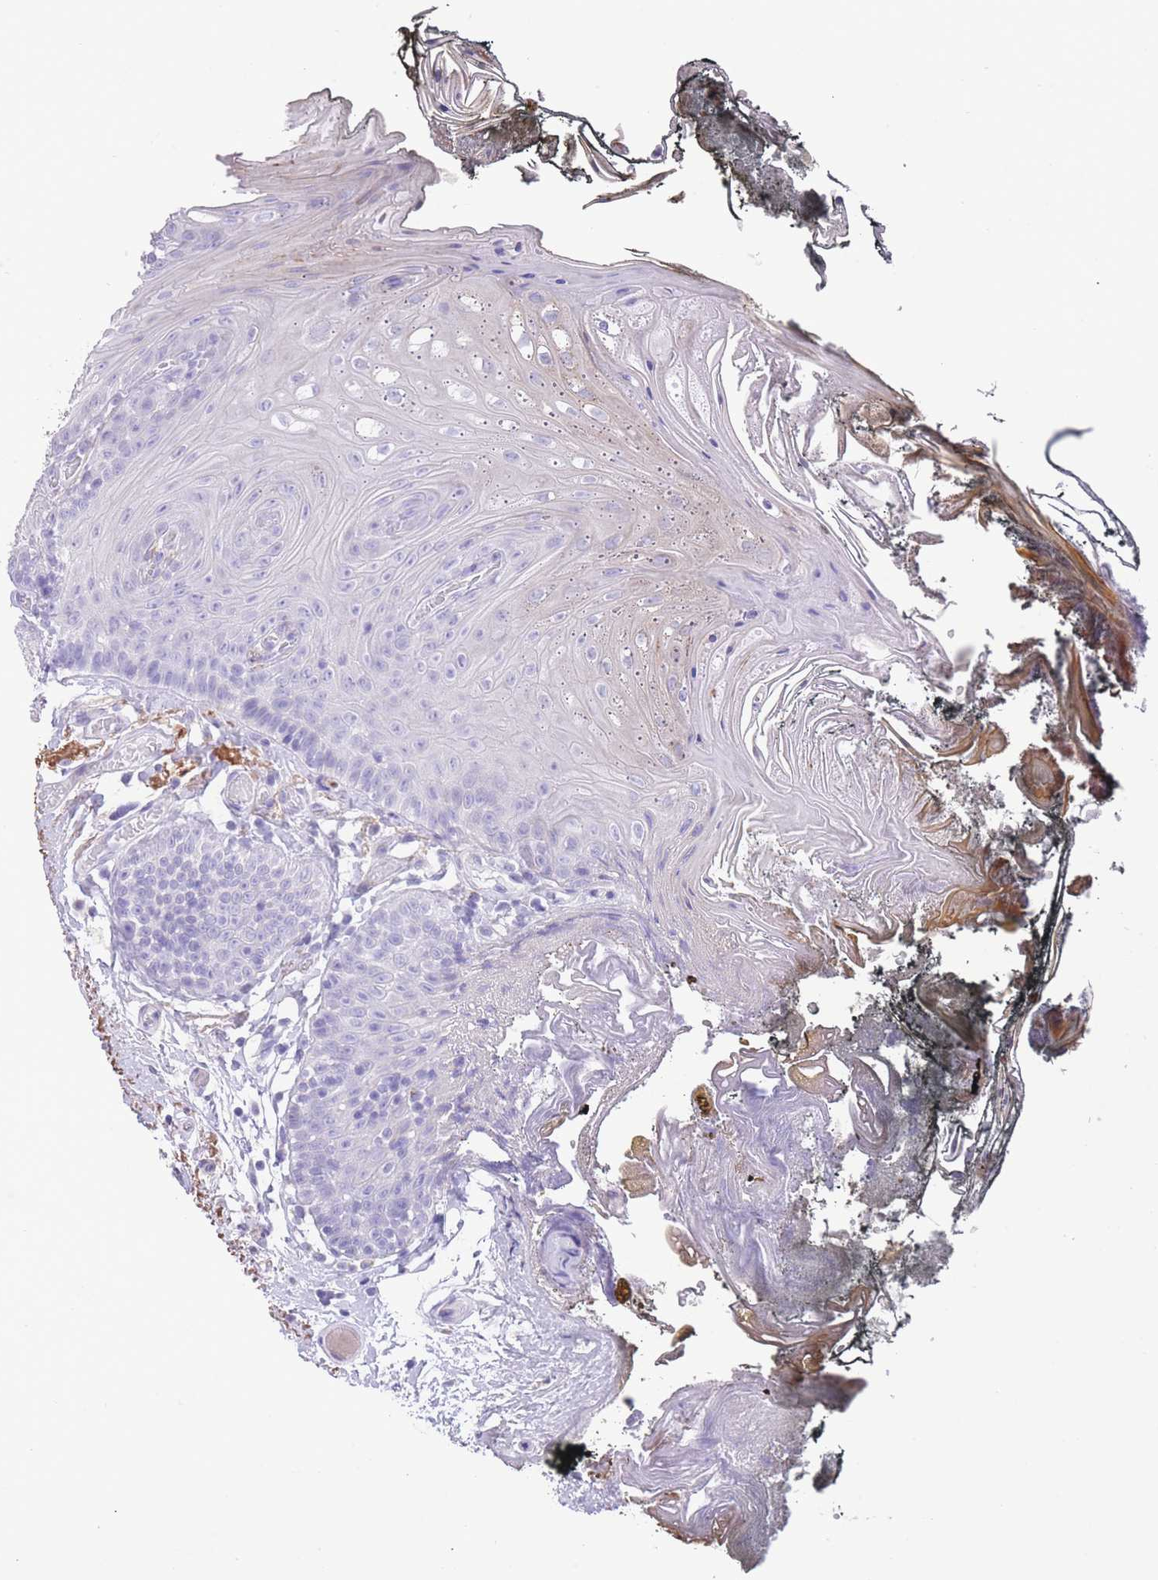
{"staining": {"intensity": "negative", "quantity": "none", "location": "none"}, "tissue": "oral mucosa", "cell_type": "Squamous epithelial cells", "image_type": "normal", "snomed": [{"axis": "morphology", "description": "Normal tissue, NOS"}, {"axis": "morphology", "description": "Squamous cell carcinoma, NOS"}, {"axis": "topography", "description": "Oral tissue"}, {"axis": "topography", "description": "Head-Neck"}], "caption": "IHC image of unremarkable oral mucosa: oral mucosa stained with DAB reveals no significant protein positivity in squamous epithelial cells. (Immunohistochemistry, brightfield microscopy, high magnification).", "gene": "RAI2", "patient": {"sex": "female", "age": 81}}